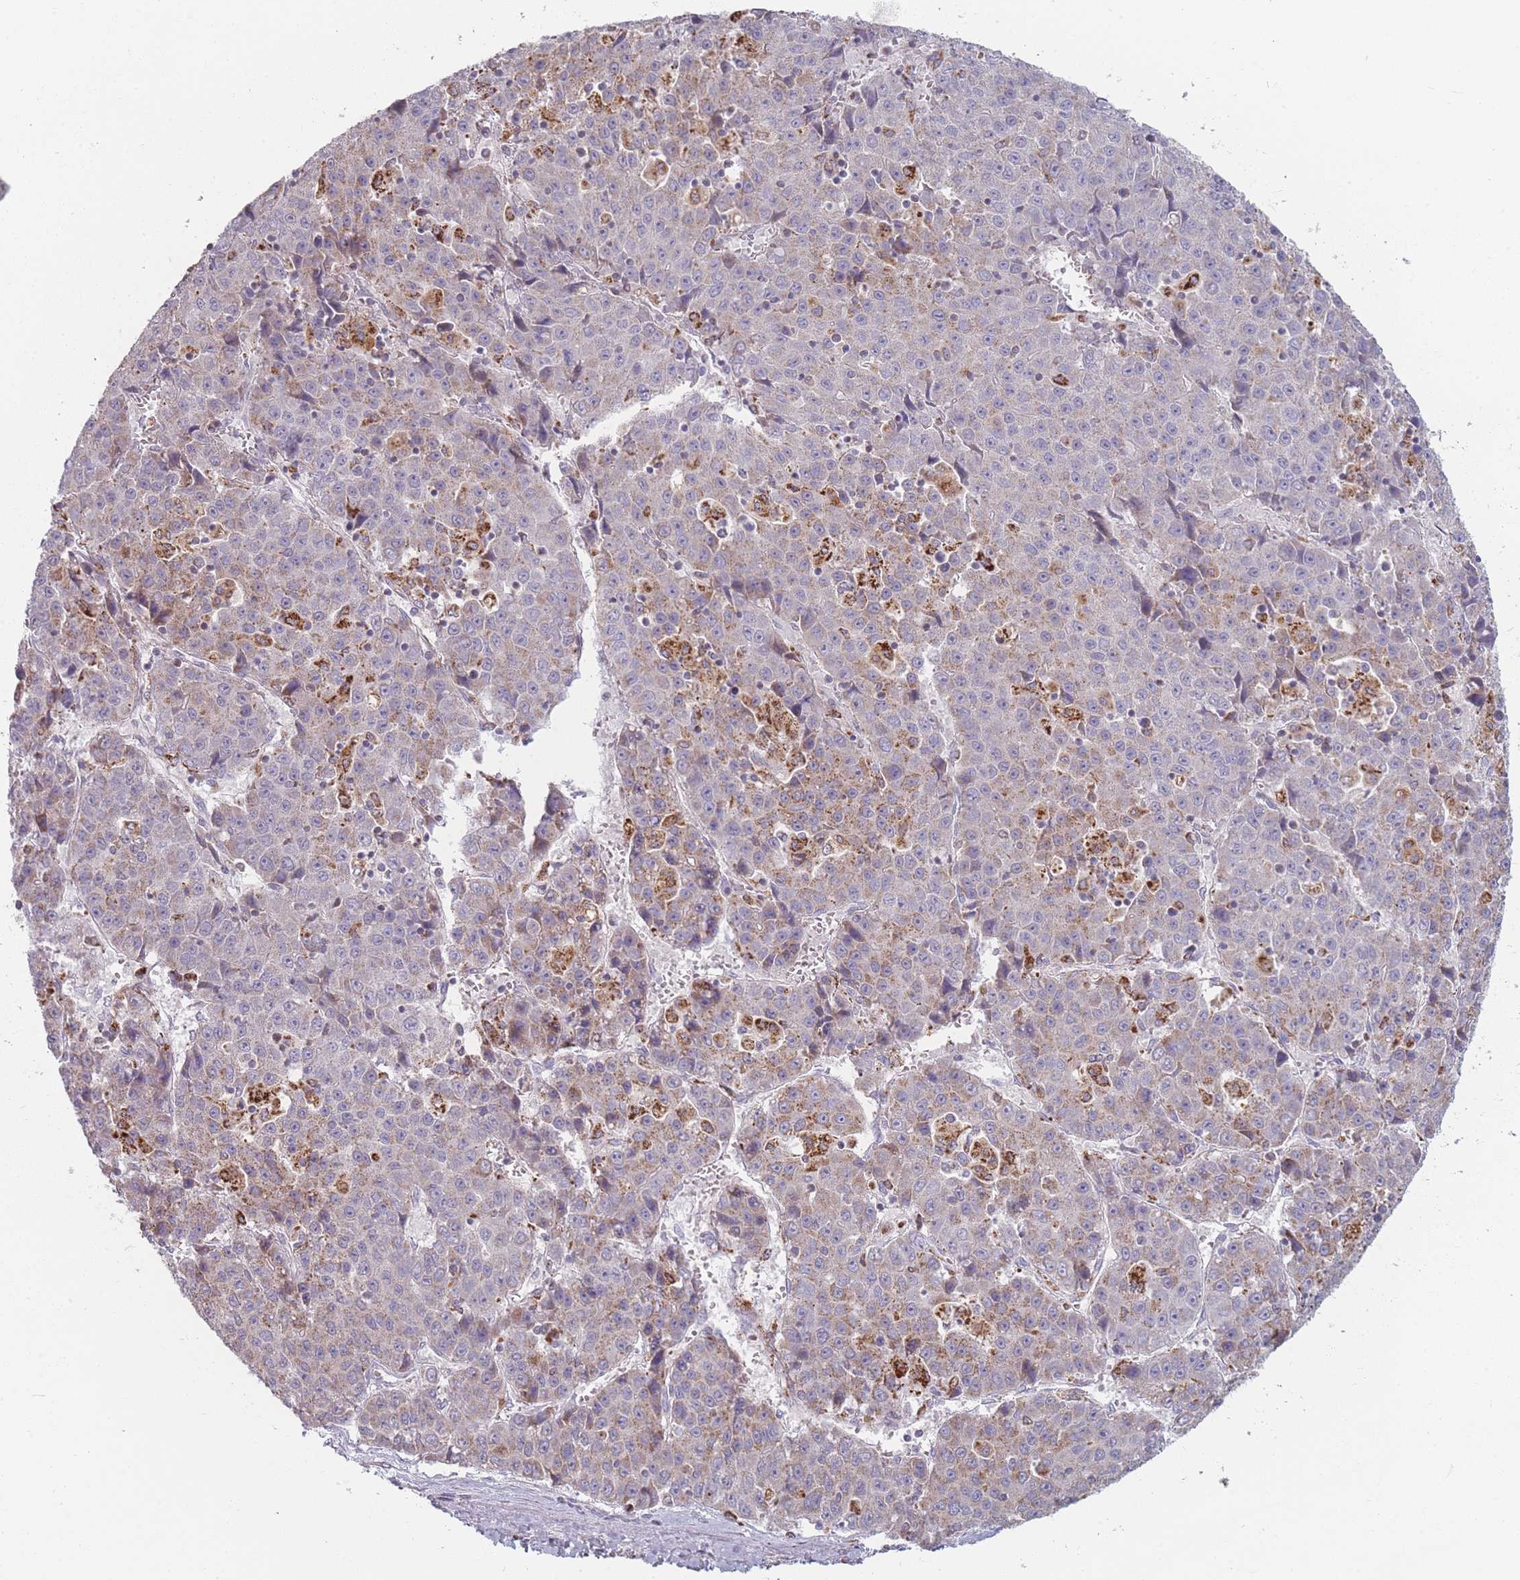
{"staining": {"intensity": "weak", "quantity": "<25%", "location": "cytoplasmic/membranous"}, "tissue": "liver cancer", "cell_type": "Tumor cells", "image_type": "cancer", "snomed": [{"axis": "morphology", "description": "Carcinoma, Hepatocellular, NOS"}, {"axis": "topography", "description": "Liver"}], "caption": "Immunohistochemistry of human liver hepatocellular carcinoma shows no staining in tumor cells. (DAB (3,3'-diaminobenzidine) immunohistochemistry, high magnification).", "gene": "PEX11B", "patient": {"sex": "female", "age": 53}}